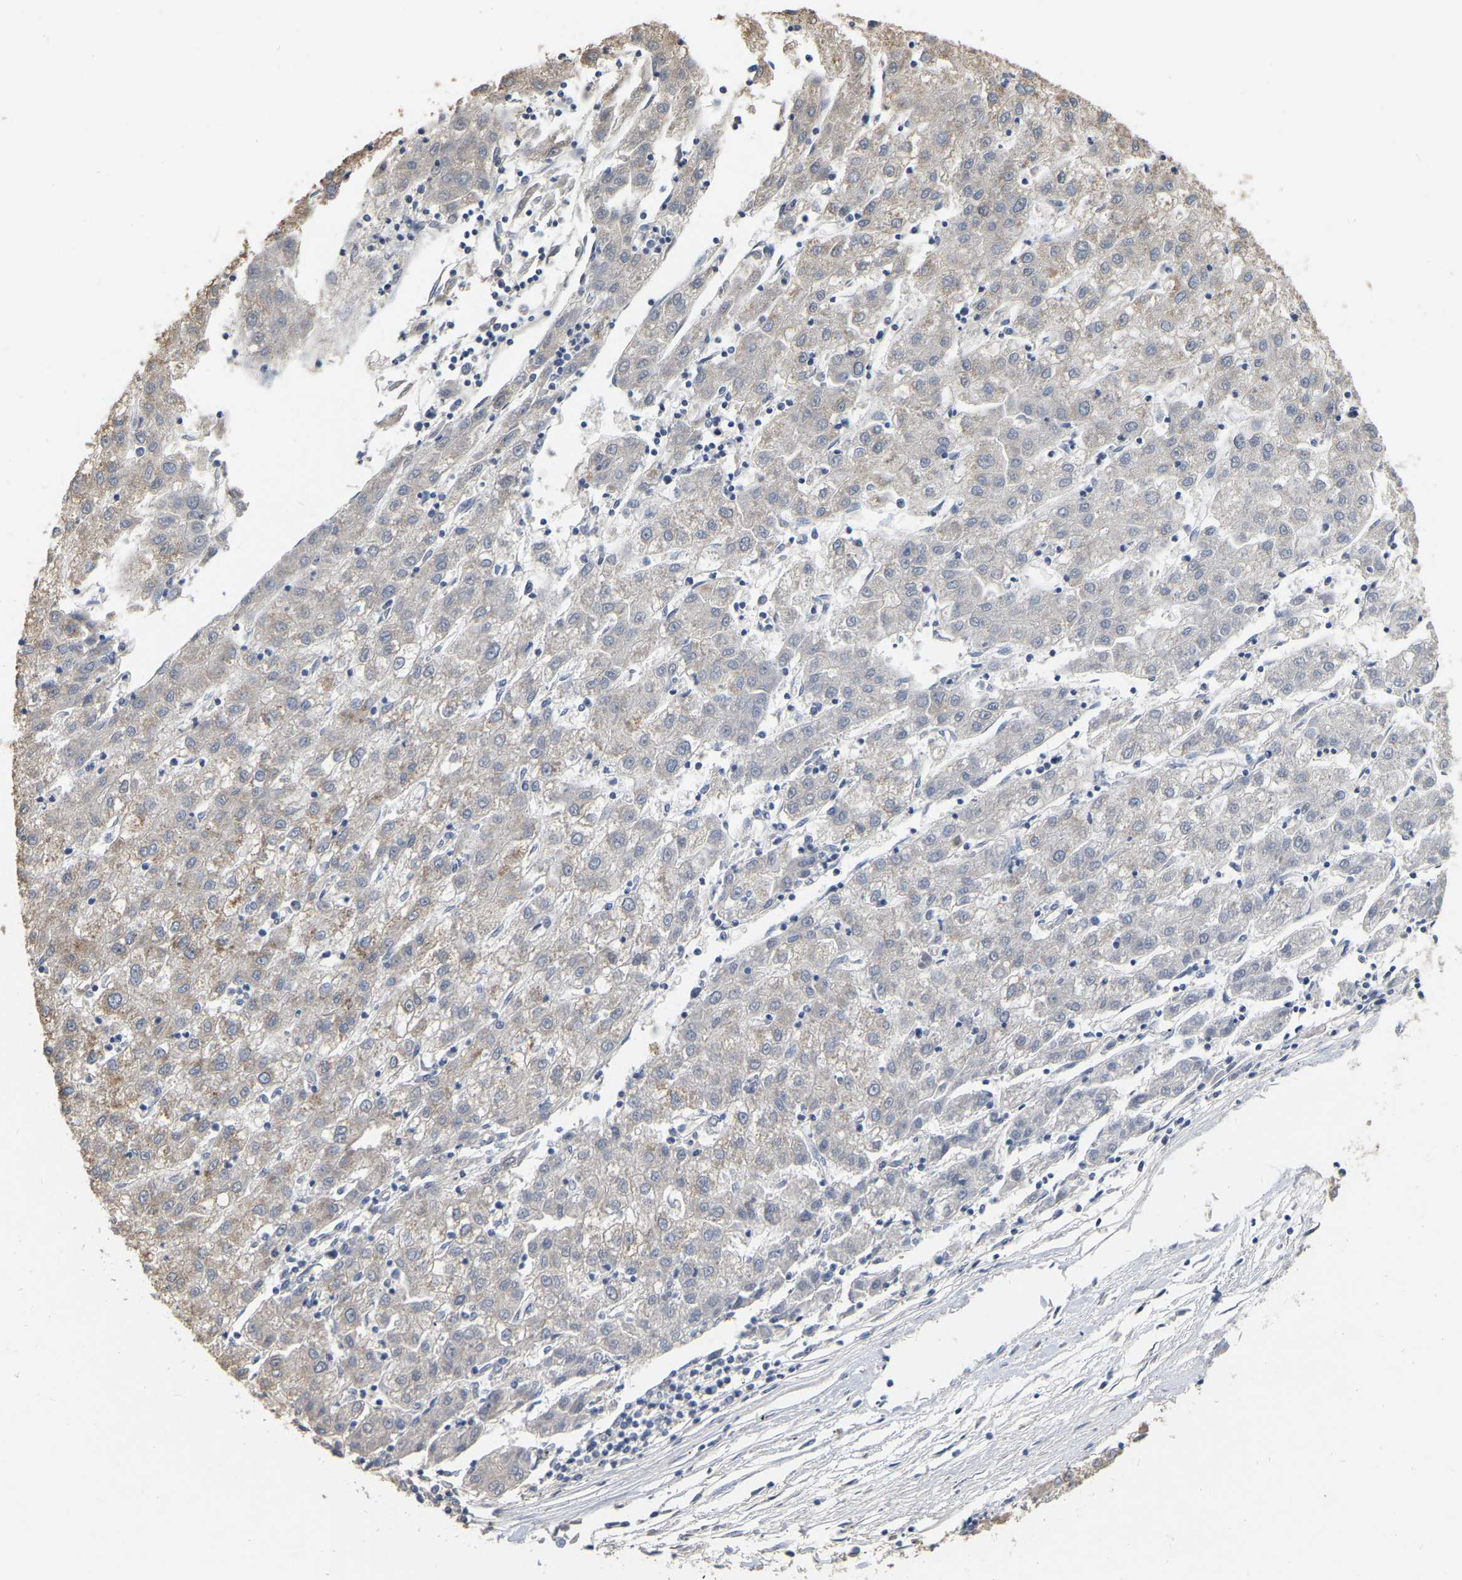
{"staining": {"intensity": "moderate", "quantity": "<25%", "location": "cytoplasmic/membranous"}, "tissue": "liver cancer", "cell_type": "Tumor cells", "image_type": "cancer", "snomed": [{"axis": "morphology", "description": "Carcinoma, Hepatocellular, NOS"}, {"axis": "topography", "description": "Liver"}], "caption": "Immunohistochemical staining of human liver cancer demonstrates low levels of moderate cytoplasmic/membranous staining in approximately <25% of tumor cells. (Brightfield microscopy of DAB IHC at high magnification).", "gene": "SSH1", "patient": {"sex": "male", "age": 72}}